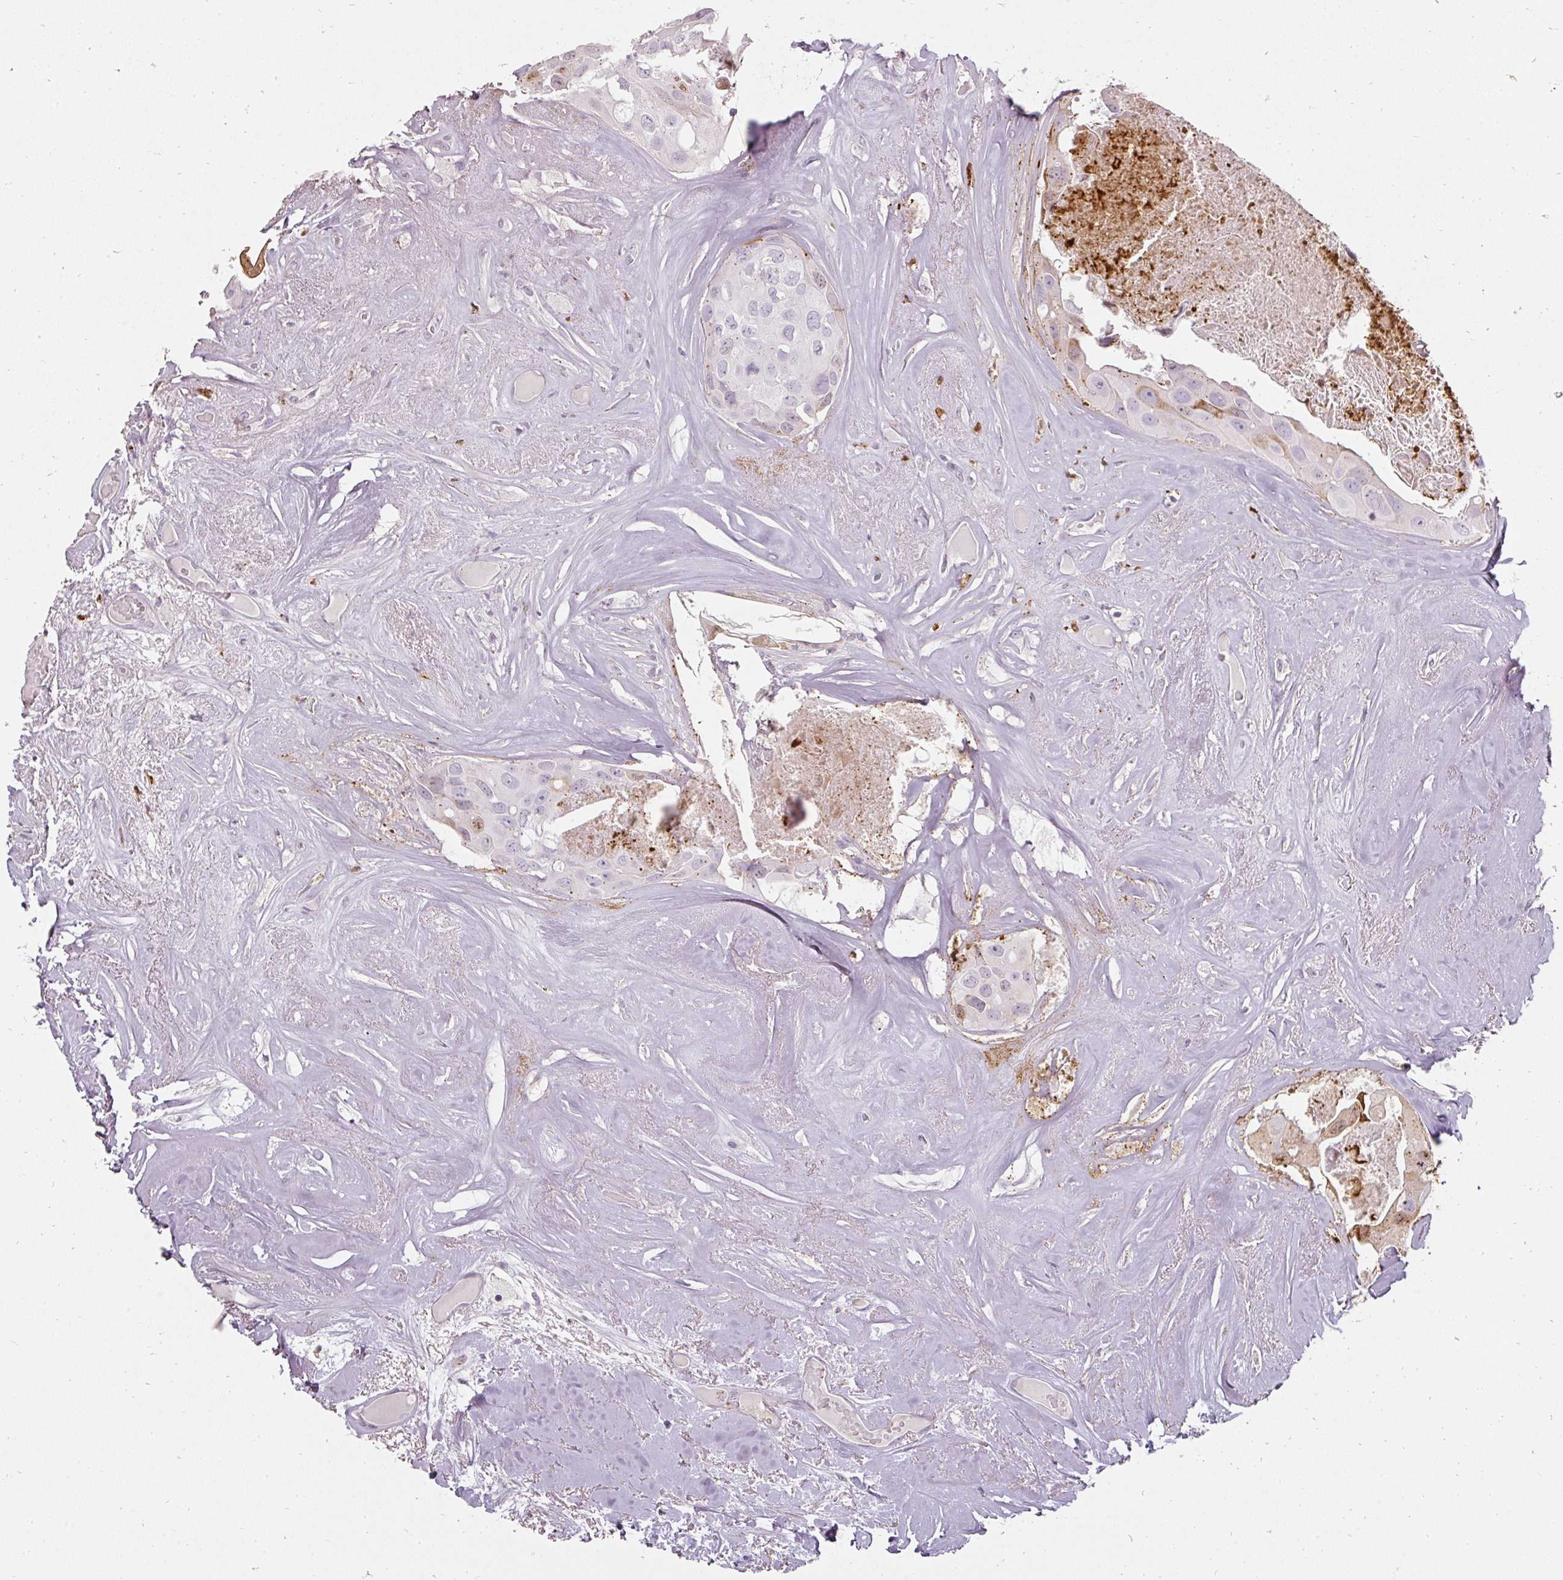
{"staining": {"intensity": "weak", "quantity": "<25%", "location": "cytoplasmic/membranous,nuclear"}, "tissue": "head and neck cancer", "cell_type": "Tumor cells", "image_type": "cancer", "snomed": [{"axis": "morphology", "description": "Adenocarcinoma, NOS"}, {"axis": "morphology", "description": "Adenocarcinoma, metastatic, NOS"}, {"axis": "topography", "description": "Head-Neck"}], "caption": "Head and neck metastatic adenocarcinoma stained for a protein using IHC shows no positivity tumor cells.", "gene": "BIK", "patient": {"sex": "male", "age": 75}}